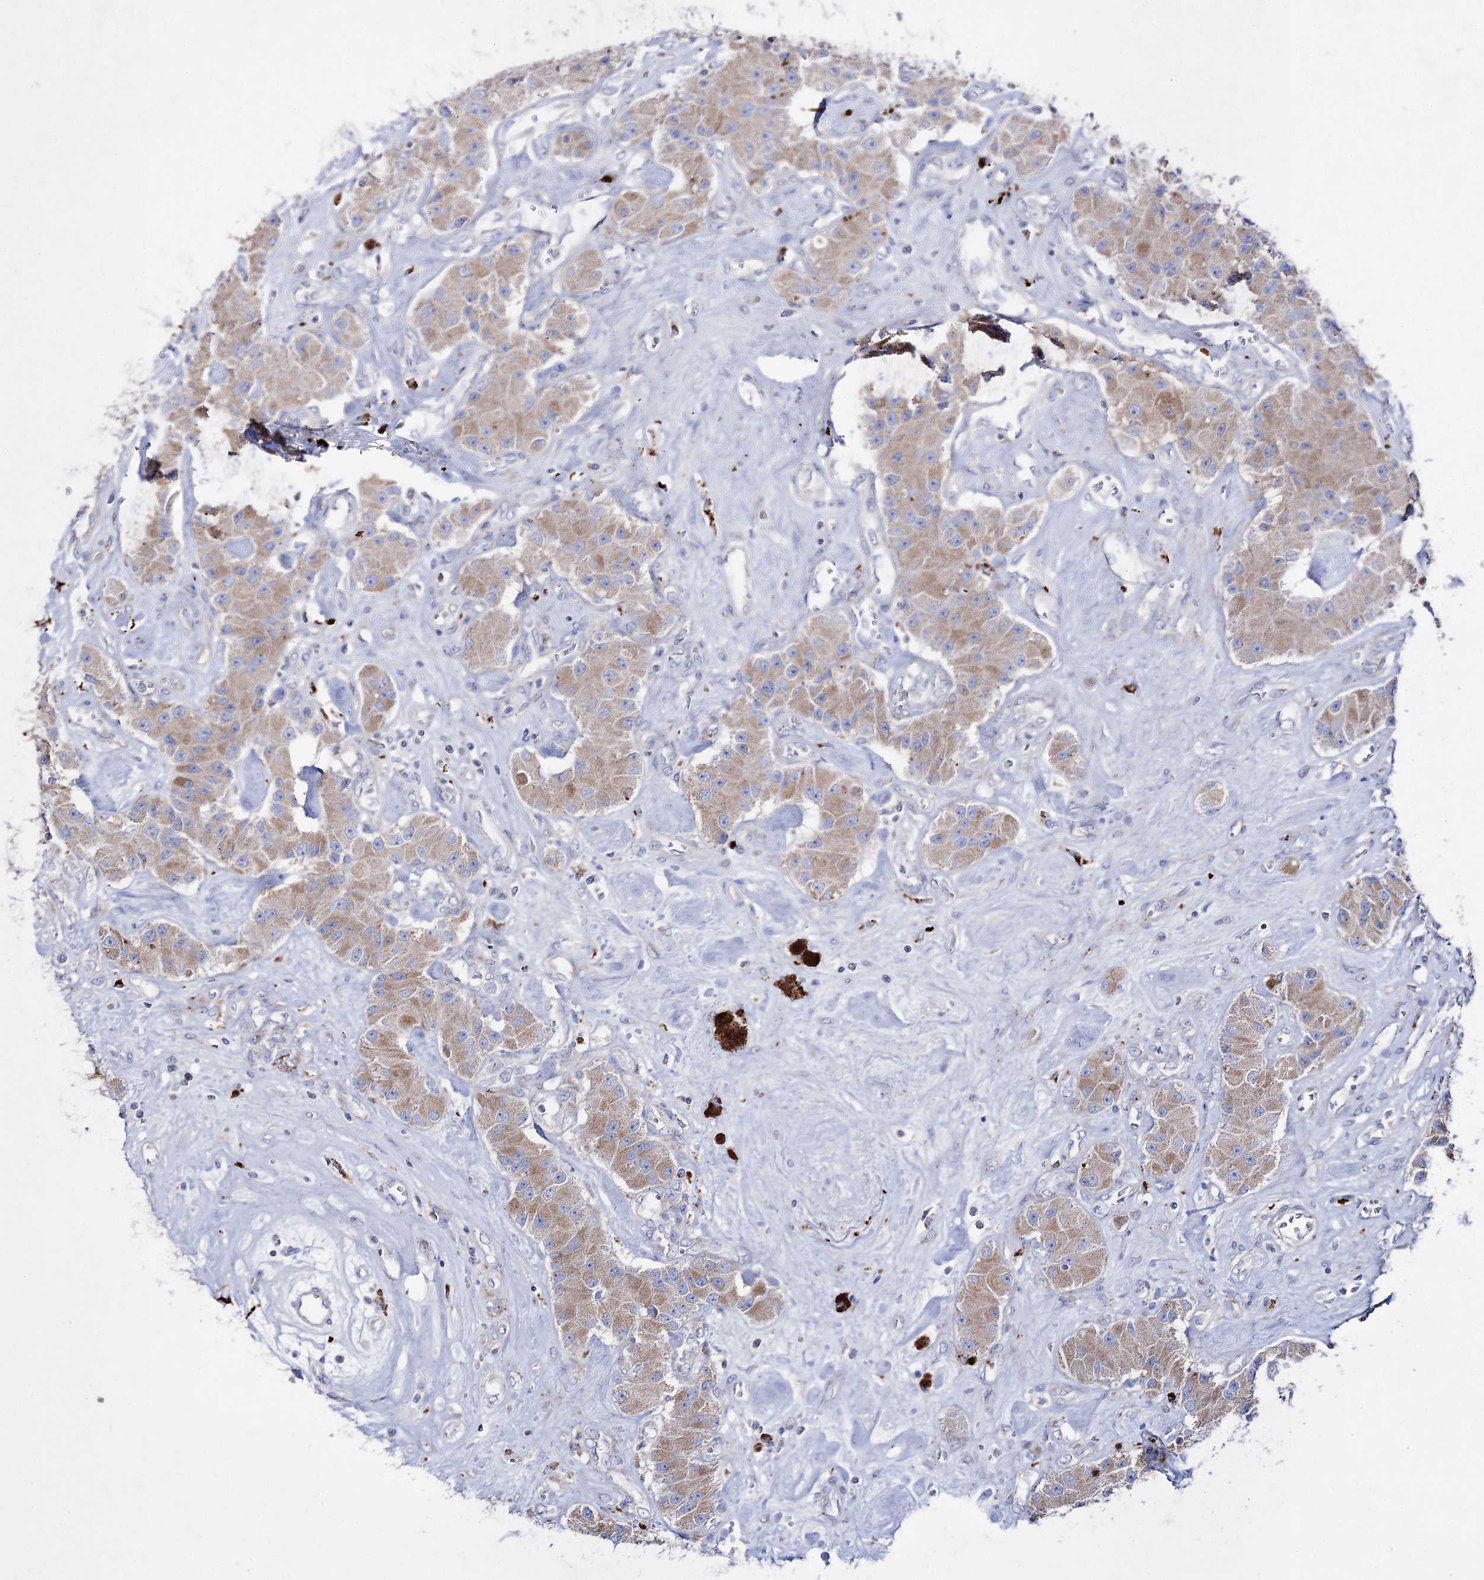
{"staining": {"intensity": "moderate", "quantity": ">75%", "location": "cytoplasmic/membranous"}, "tissue": "carcinoid", "cell_type": "Tumor cells", "image_type": "cancer", "snomed": [{"axis": "morphology", "description": "Carcinoid, malignant, NOS"}, {"axis": "topography", "description": "Pancreas"}], "caption": "DAB immunohistochemical staining of human carcinoid shows moderate cytoplasmic/membranous protein staining in approximately >75% of tumor cells.", "gene": "NAGLU", "patient": {"sex": "male", "age": 41}}